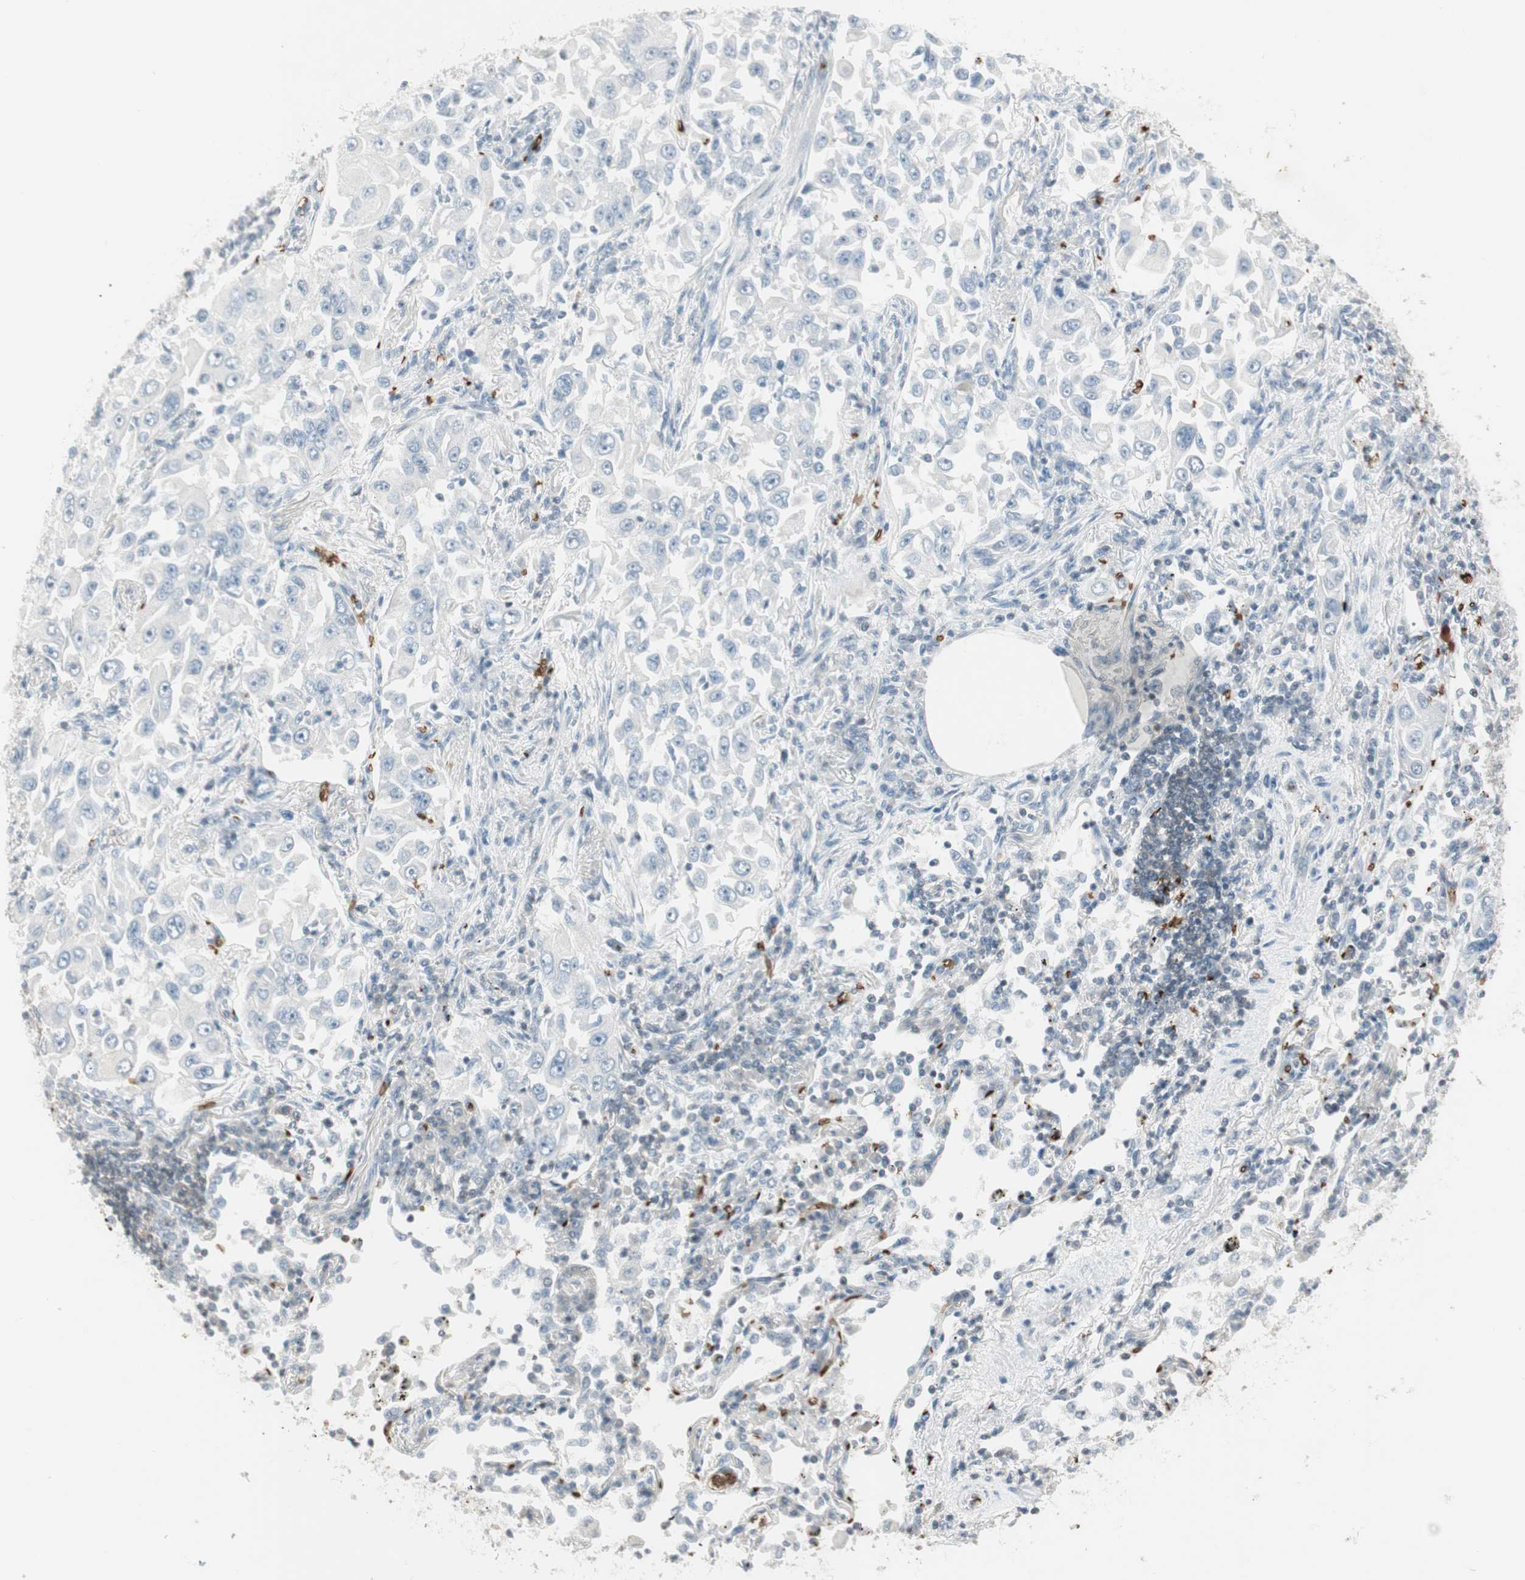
{"staining": {"intensity": "negative", "quantity": "none", "location": "none"}, "tissue": "lung cancer", "cell_type": "Tumor cells", "image_type": "cancer", "snomed": [{"axis": "morphology", "description": "Adenocarcinoma, NOS"}, {"axis": "topography", "description": "Lung"}], "caption": "Immunohistochemical staining of human lung adenocarcinoma reveals no significant expression in tumor cells.", "gene": "MAP4K1", "patient": {"sex": "male", "age": 84}}